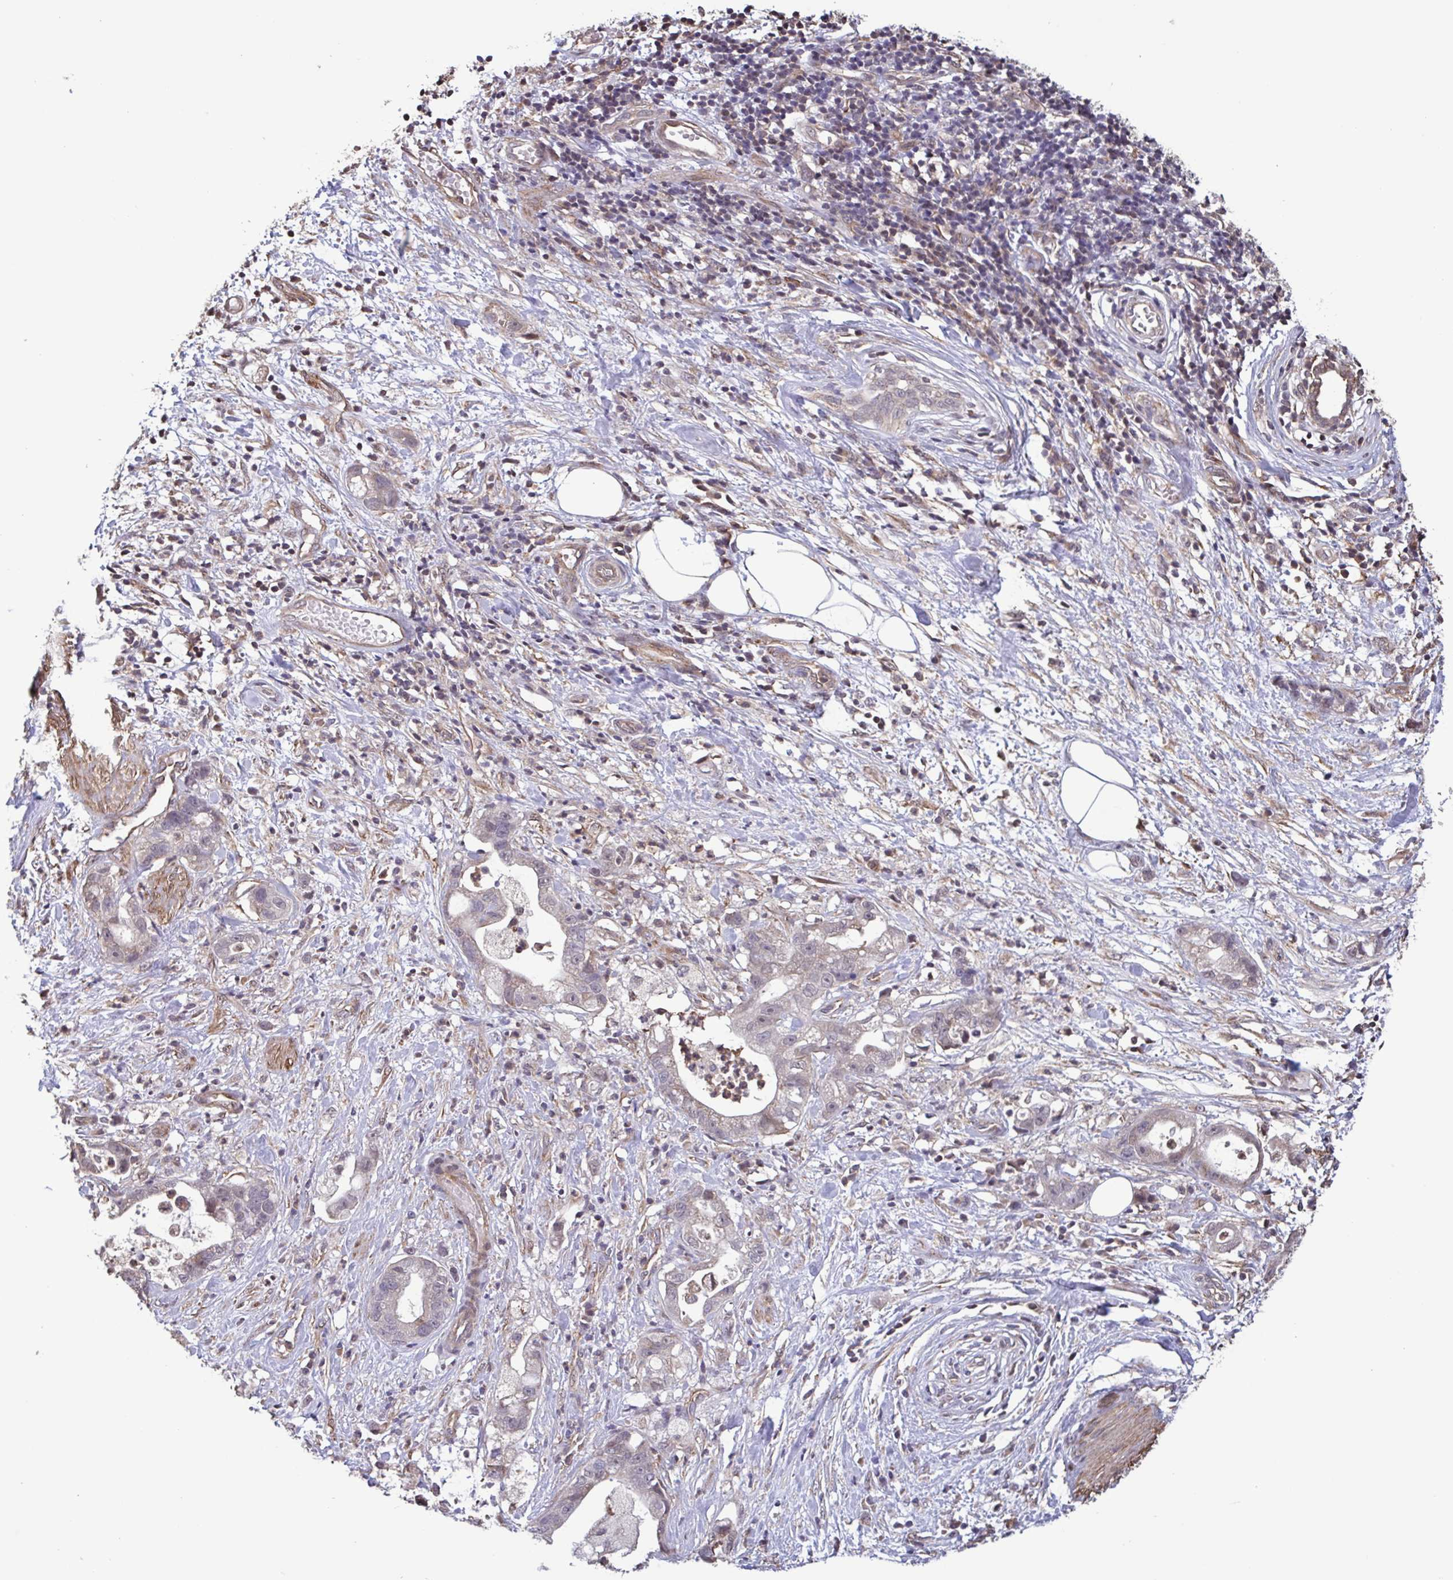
{"staining": {"intensity": "negative", "quantity": "none", "location": "none"}, "tissue": "stomach cancer", "cell_type": "Tumor cells", "image_type": "cancer", "snomed": [{"axis": "morphology", "description": "Adenocarcinoma, NOS"}, {"axis": "topography", "description": "Stomach"}], "caption": "Tumor cells show no significant expression in adenocarcinoma (stomach).", "gene": "ZNF200", "patient": {"sex": "male", "age": 55}}